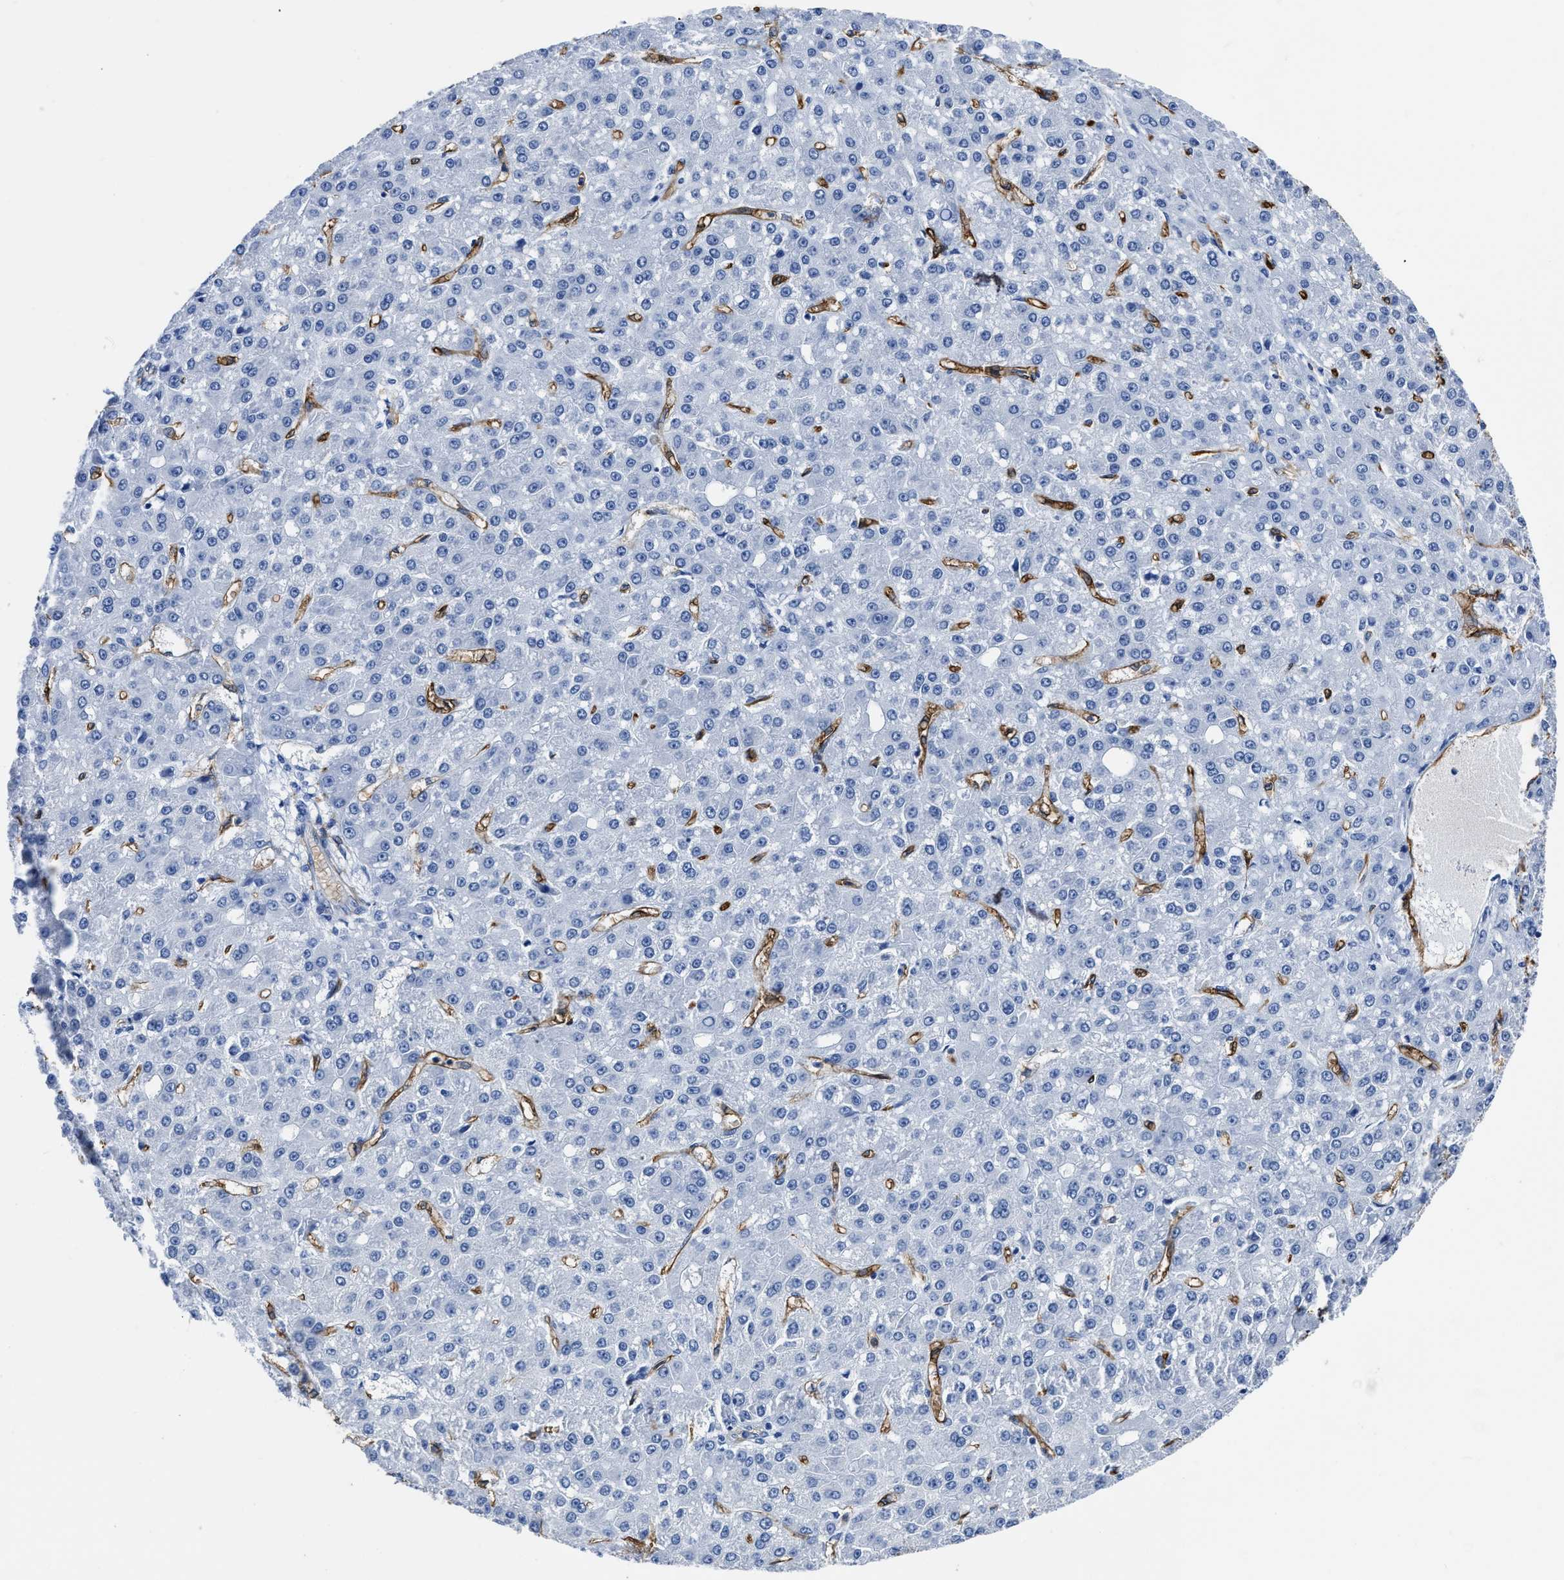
{"staining": {"intensity": "negative", "quantity": "none", "location": "none"}, "tissue": "liver cancer", "cell_type": "Tumor cells", "image_type": "cancer", "snomed": [{"axis": "morphology", "description": "Carcinoma, Hepatocellular, NOS"}, {"axis": "topography", "description": "Liver"}], "caption": "This micrograph is of hepatocellular carcinoma (liver) stained with immunohistochemistry to label a protein in brown with the nuclei are counter-stained blue. There is no expression in tumor cells.", "gene": "AQP1", "patient": {"sex": "male", "age": 67}}